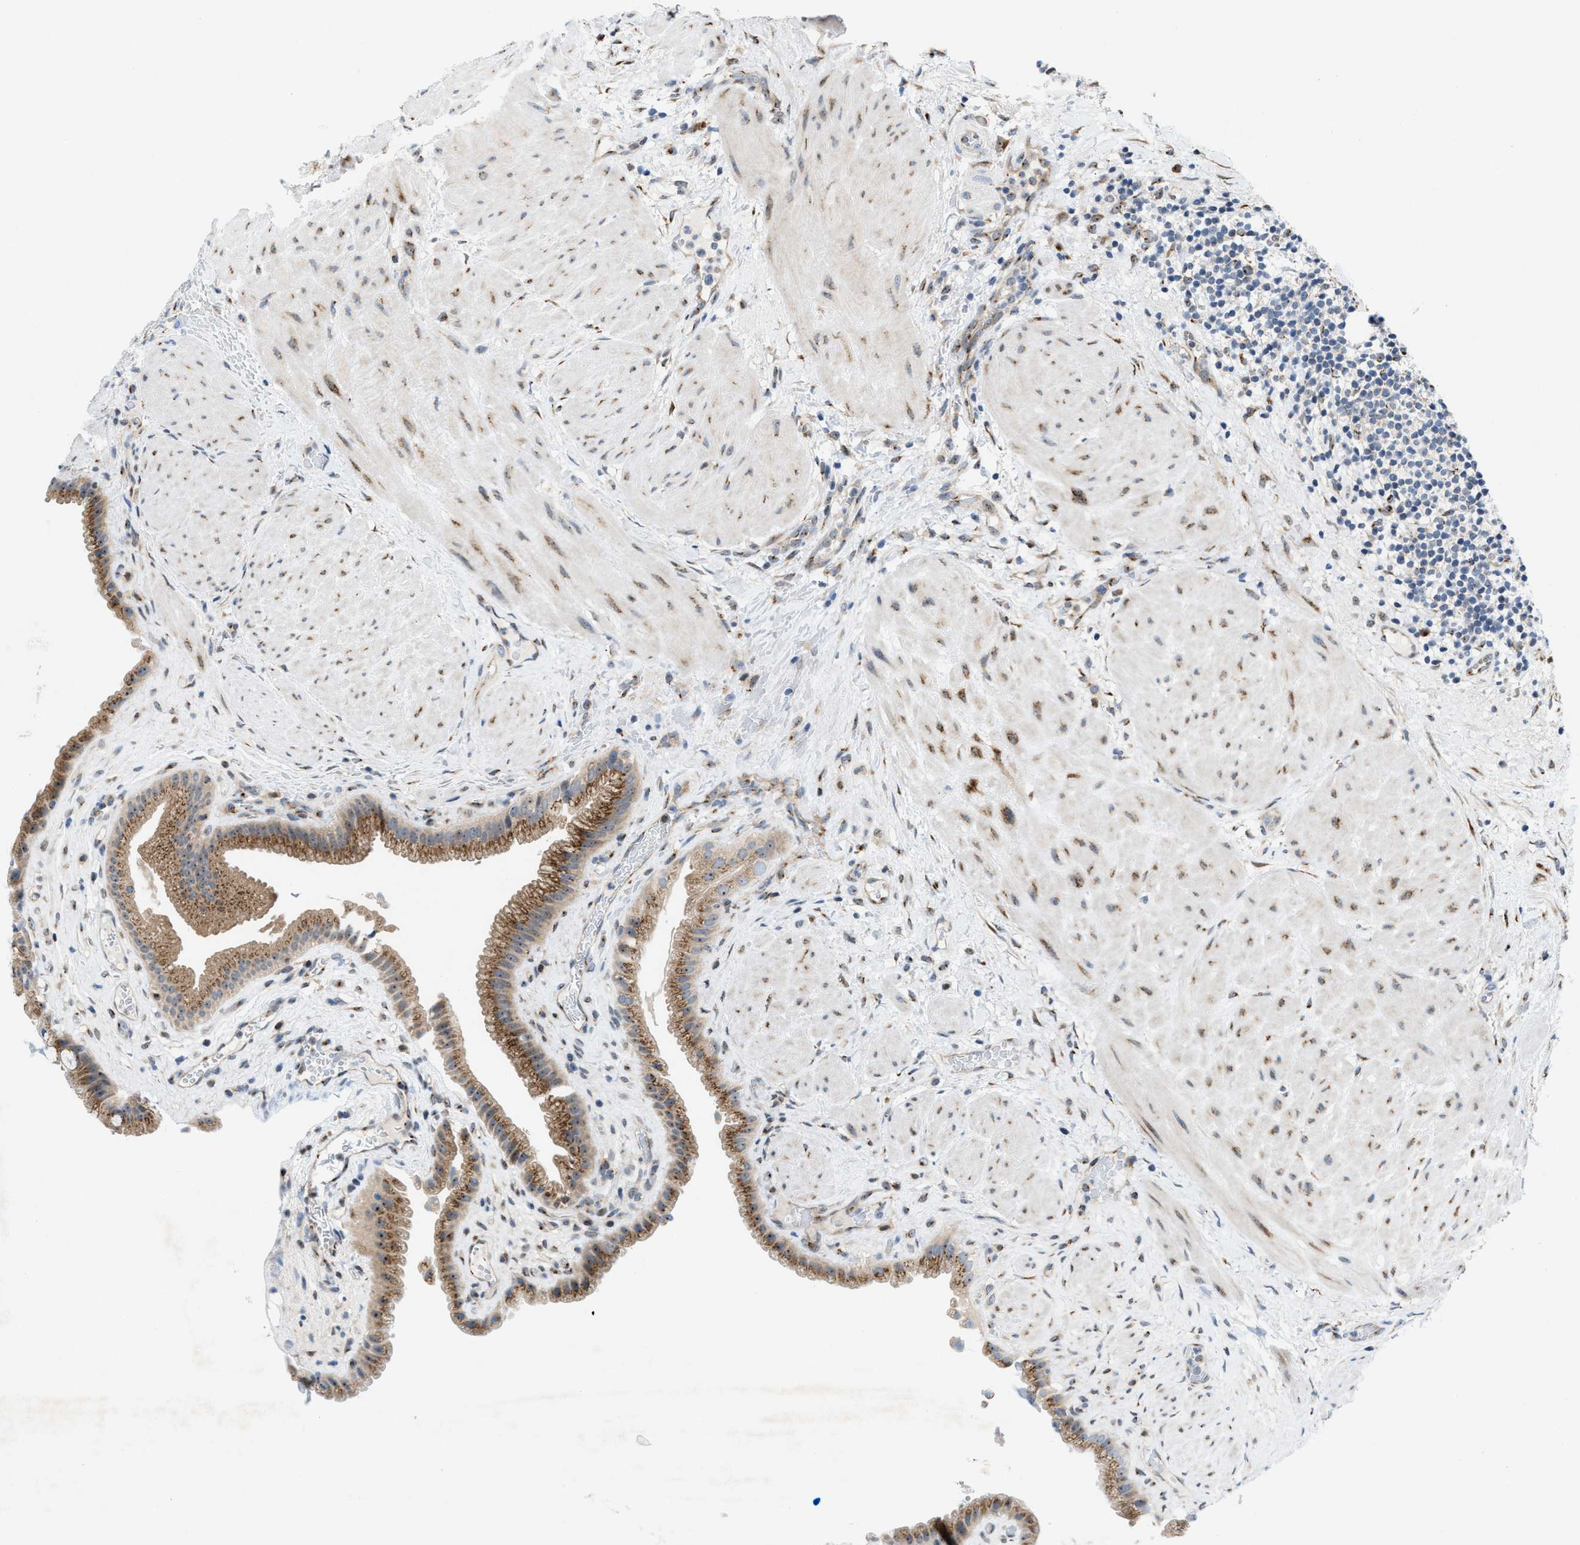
{"staining": {"intensity": "moderate", "quantity": ">75%", "location": "cytoplasmic/membranous"}, "tissue": "gallbladder", "cell_type": "Glandular cells", "image_type": "normal", "snomed": [{"axis": "morphology", "description": "Normal tissue, NOS"}, {"axis": "topography", "description": "Gallbladder"}], "caption": "Immunohistochemistry micrograph of benign gallbladder: human gallbladder stained using IHC displays medium levels of moderate protein expression localized specifically in the cytoplasmic/membranous of glandular cells, appearing as a cytoplasmic/membranous brown color.", "gene": "SLC38A10", "patient": {"sex": "male", "age": 49}}